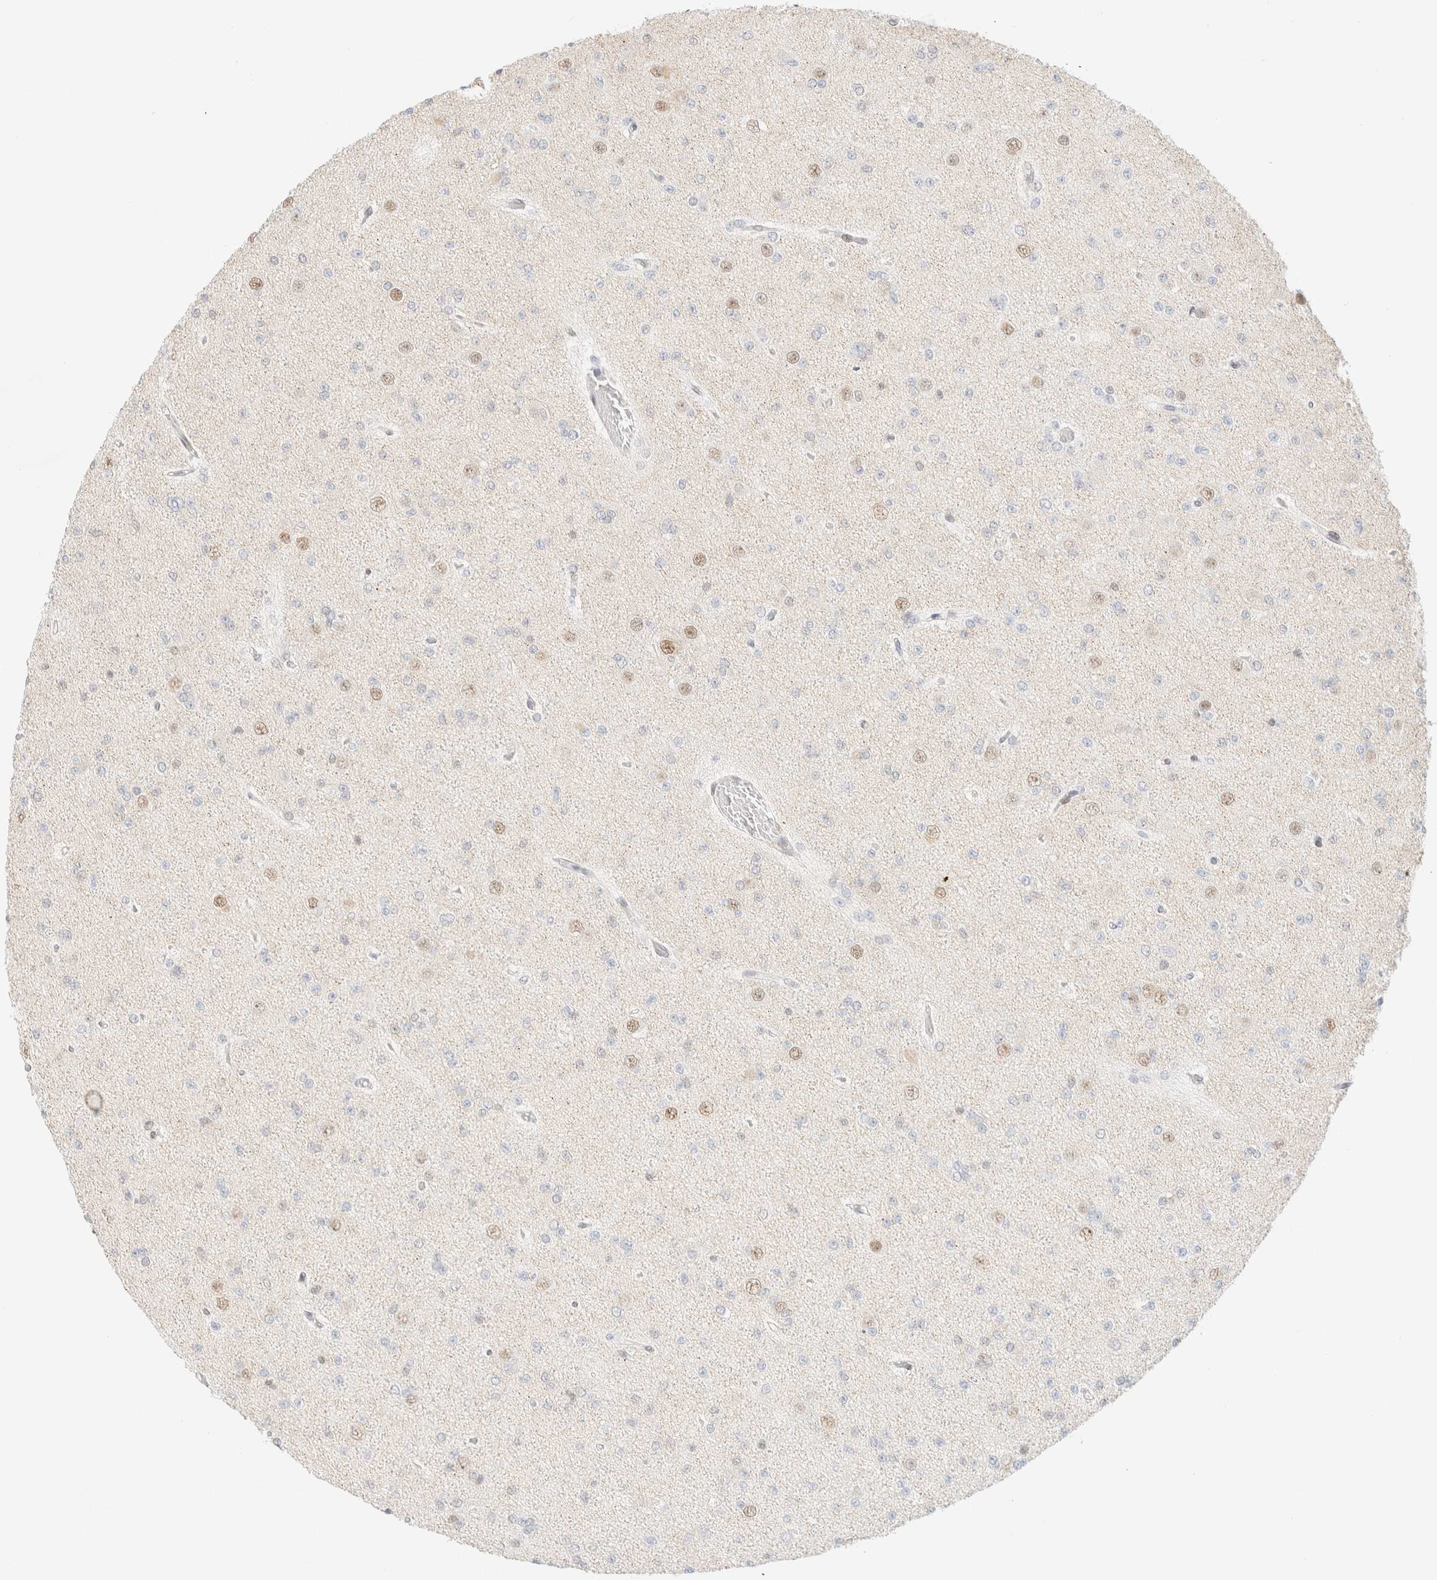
{"staining": {"intensity": "weak", "quantity": "25%-75%", "location": "nuclear"}, "tissue": "glioma", "cell_type": "Tumor cells", "image_type": "cancer", "snomed": [{"axis": "morphology", "description": "Glioma, malignant, Low grade"}, {"axis": "topography", "description": "Brain"}], "caption": "Tumor cells display weak nuclear positivity in approximately 25%-75% of cells in glioma. (DAB (3,3'-diaminobenzidine) IHC, brown staining for protein, blue staining for nuclei).", "gene": "PYGO2", "patient": {"sex": "female", "age": 22}}